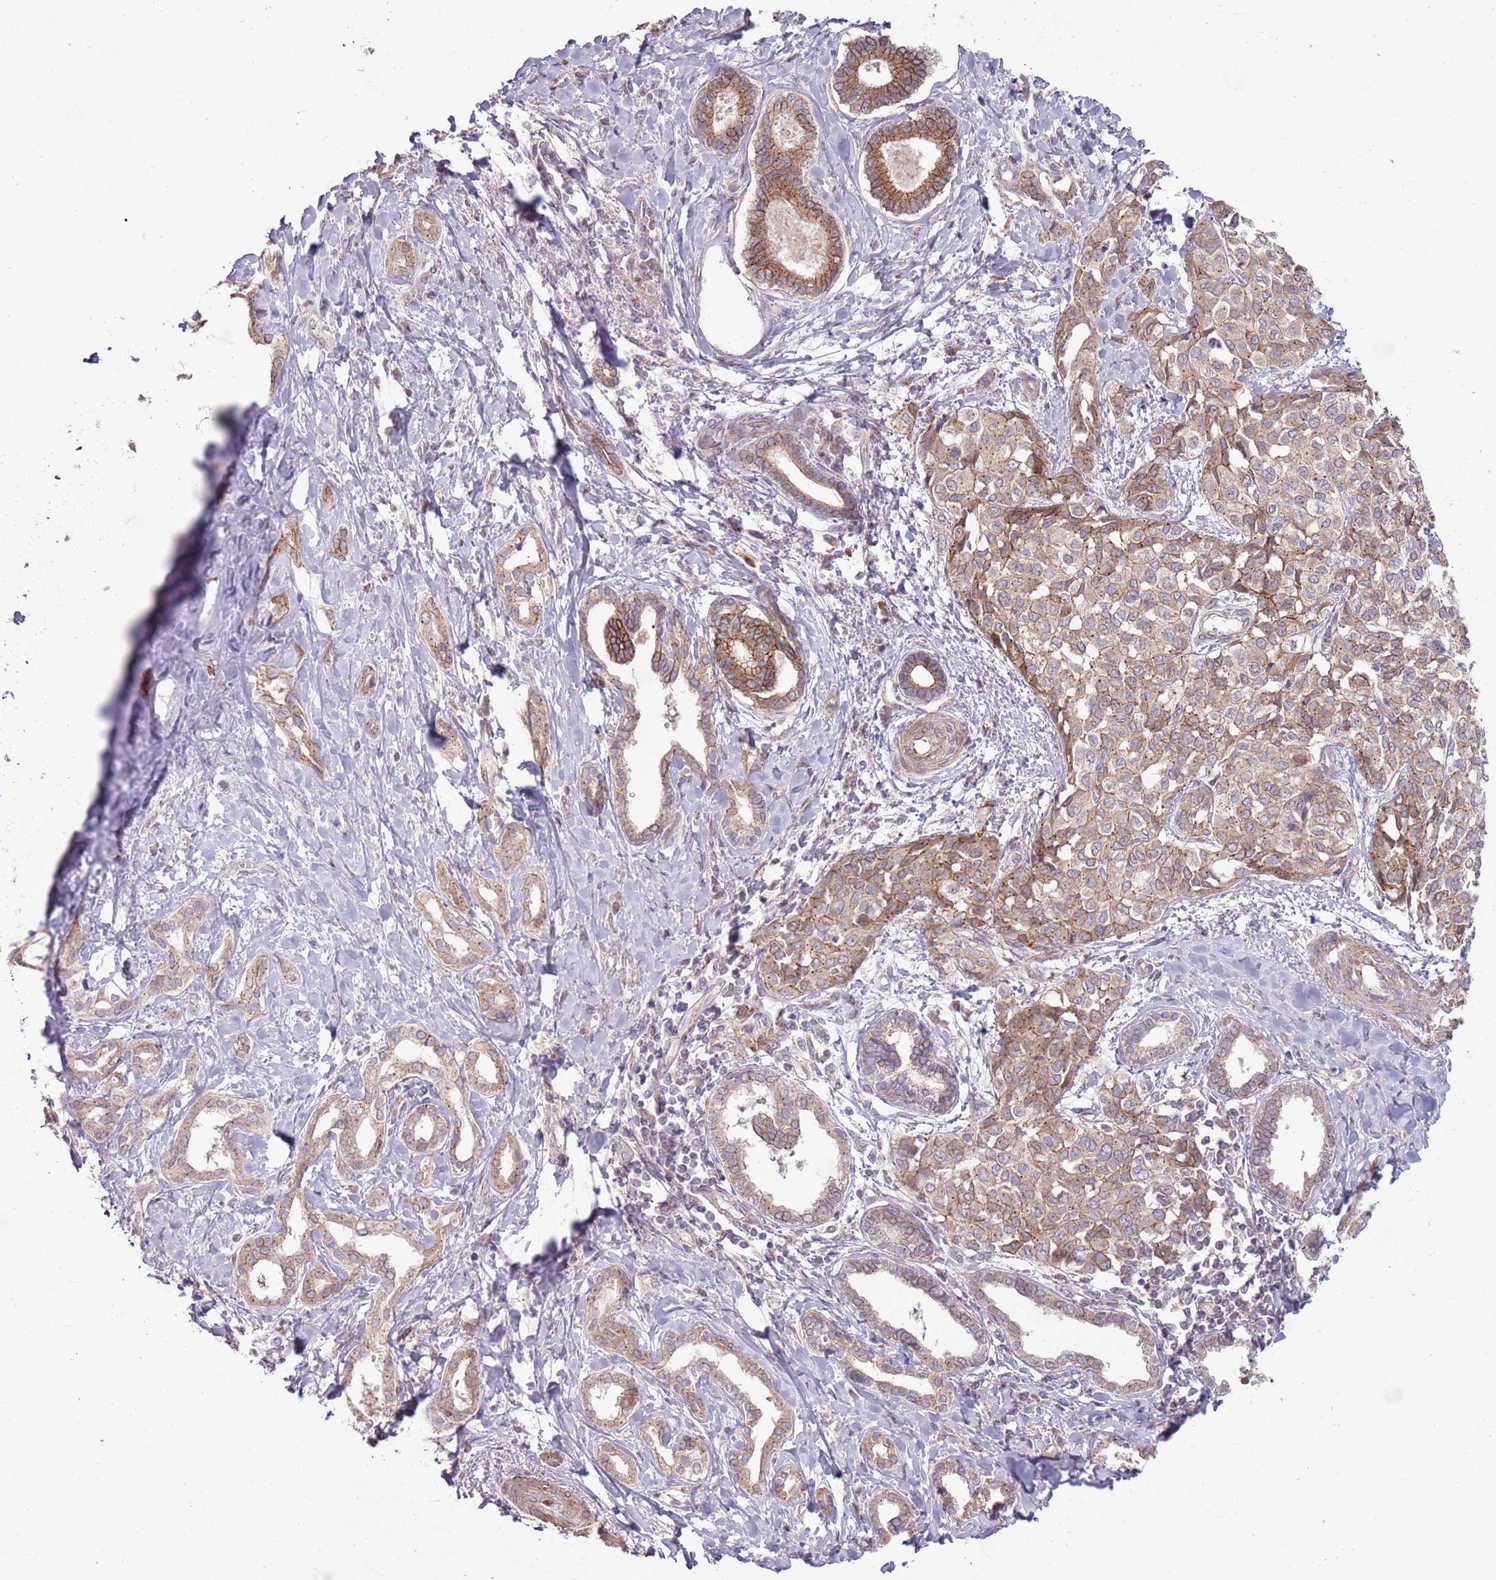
{"staining": {"intensity": "moderate", "quantity": "25%-75%", "location": "cytoplasmic/membranous"}, "tissue": "liver cancer", "cell_type": "Tumor cells", "image_type": "cancer", "snomed": [{"axis": "morphology", "description": "Cholangiocarcinoma"}, {"axis": "topography", "description": "Liver"}], "caption": "A high-resolution histopathology image shows immunohistochemistry staining of cholangiocarcinoma (liver), which reveals moderate cytoplasmic/membranous staining in approximately 25%-75% of tumor cells. The staining was performed using DAB (3,3'-diaminobenzidine) to visualize the protein expression in brown, while the nuclei were stained in blue with hematoxylin (Magnification: 20x).", "gene": "SPATA31D1", "patient": {"sex": "female", "age": 77}}